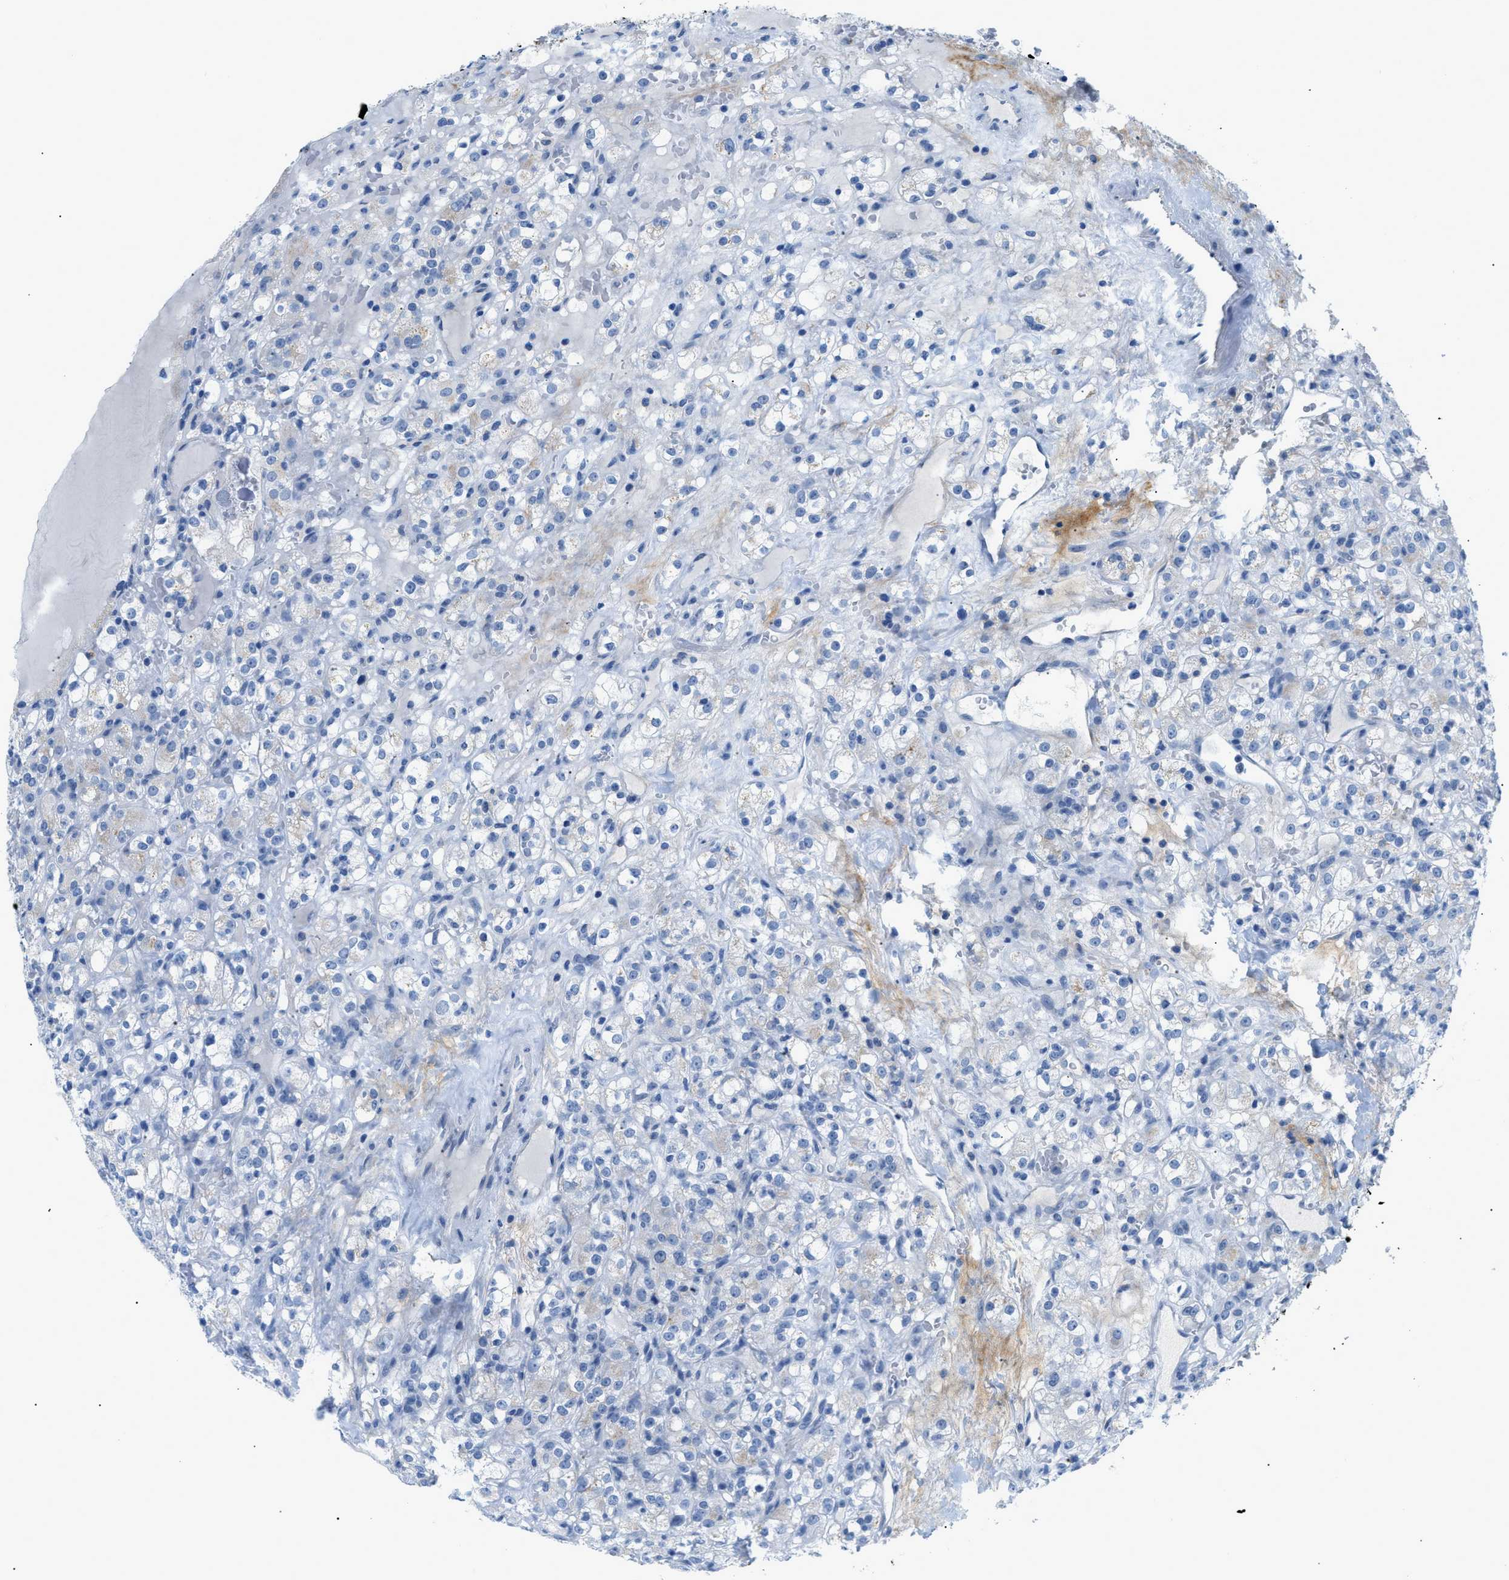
{"staining": {"intensity": "negative", "quantity": "none", "location": "none"}, "tissue": "renal cancer", "cell_type": "Tumor cells", "image_type": "cancer", "snomed": [{"axis": "morphology", "description": "Normal tissue, NOS"}, {"axis": "morphology", "description": "Adenocarcinoma, NOS"}, {"axis": "topography", "description": "Kidney"}], "caption": "Histopathology image shows no significant protein staining in tumor cells of adenocarcinoma (renal).", "gene": "FDCSP", "patient": {"sex": "male", "age": 61}}